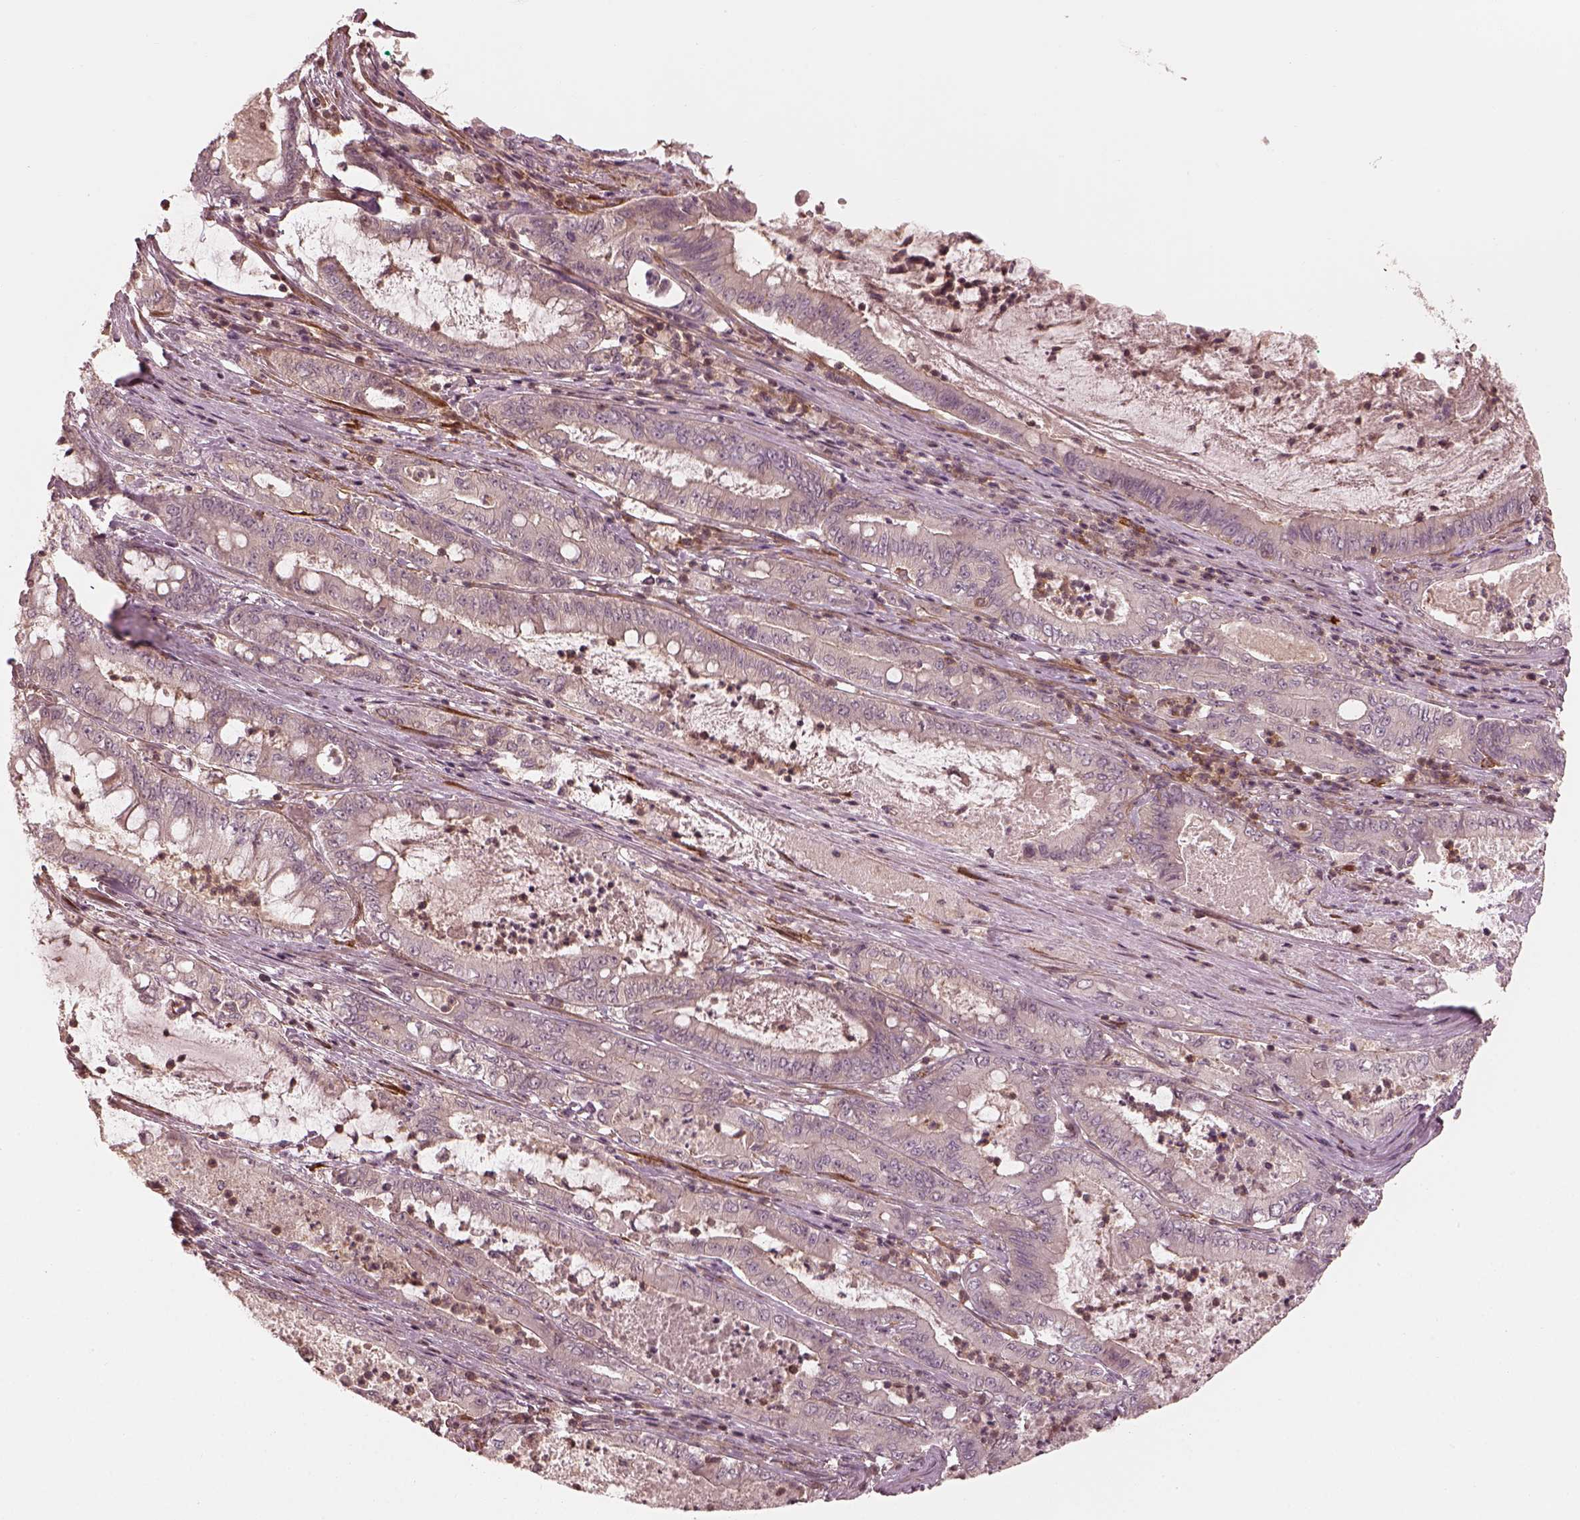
{"staining": {"intensity": "negative", "quantity": "none", "location": "none"}, "tissue": "pancreatic cancer", "cell_type": "Tumor cells", "image_type": "cancer", "snomed": [{"axis": "morphology", "description": "Adenocarcinoma, NOS"}, {"axis": "topography", "description": "Pancreas"}], "caption": "Adenocarcinoma (pancreatic) was stained to show a protein in brown. There is no significant expression in tumor cells.", "gene": "FAM107B", "patient": {"sex": "male", "age": 71}}